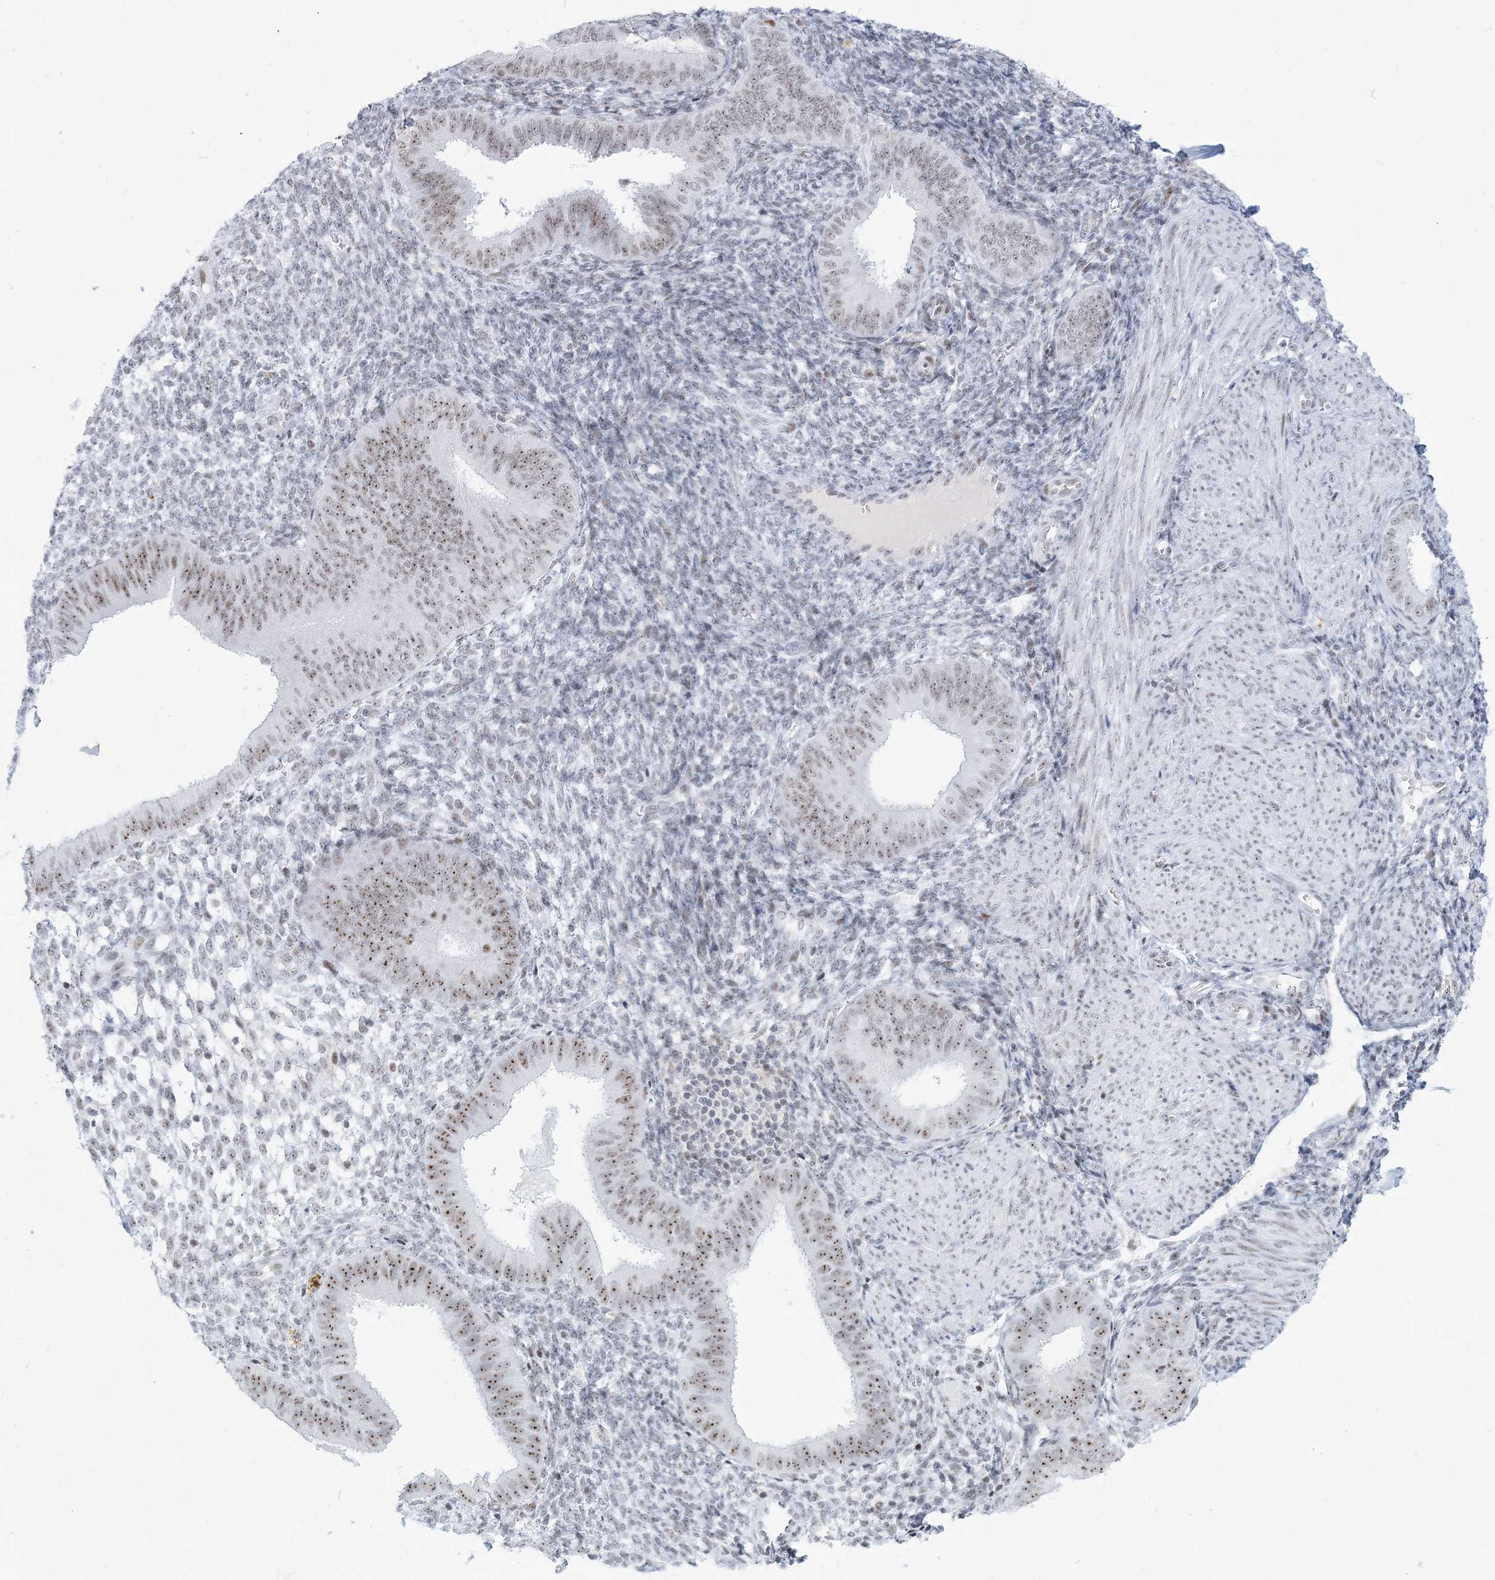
{"staining": {"intensity": "weak", "quantity": "25%-75%", "location": "nuclear"}, "tissue": "endometrium", "cell_type": "Cells in endometrial stroma", "image_type": "normal", "snomed": [{"axis": "morphology", "description": "Normal tissue, NOS"}, {"axis": "topography", "description": "Uterus"}, {"axis": "topography", "description": "Endometrium"}], "caption": "Immunohistochemical staining of benign endometrium reveals low levels of weak nuclear staining in approximately 25%-75% of cells in endometrial stroma.", "gene": "DDX21", "patient": {"sex": "female", "age": 48}}